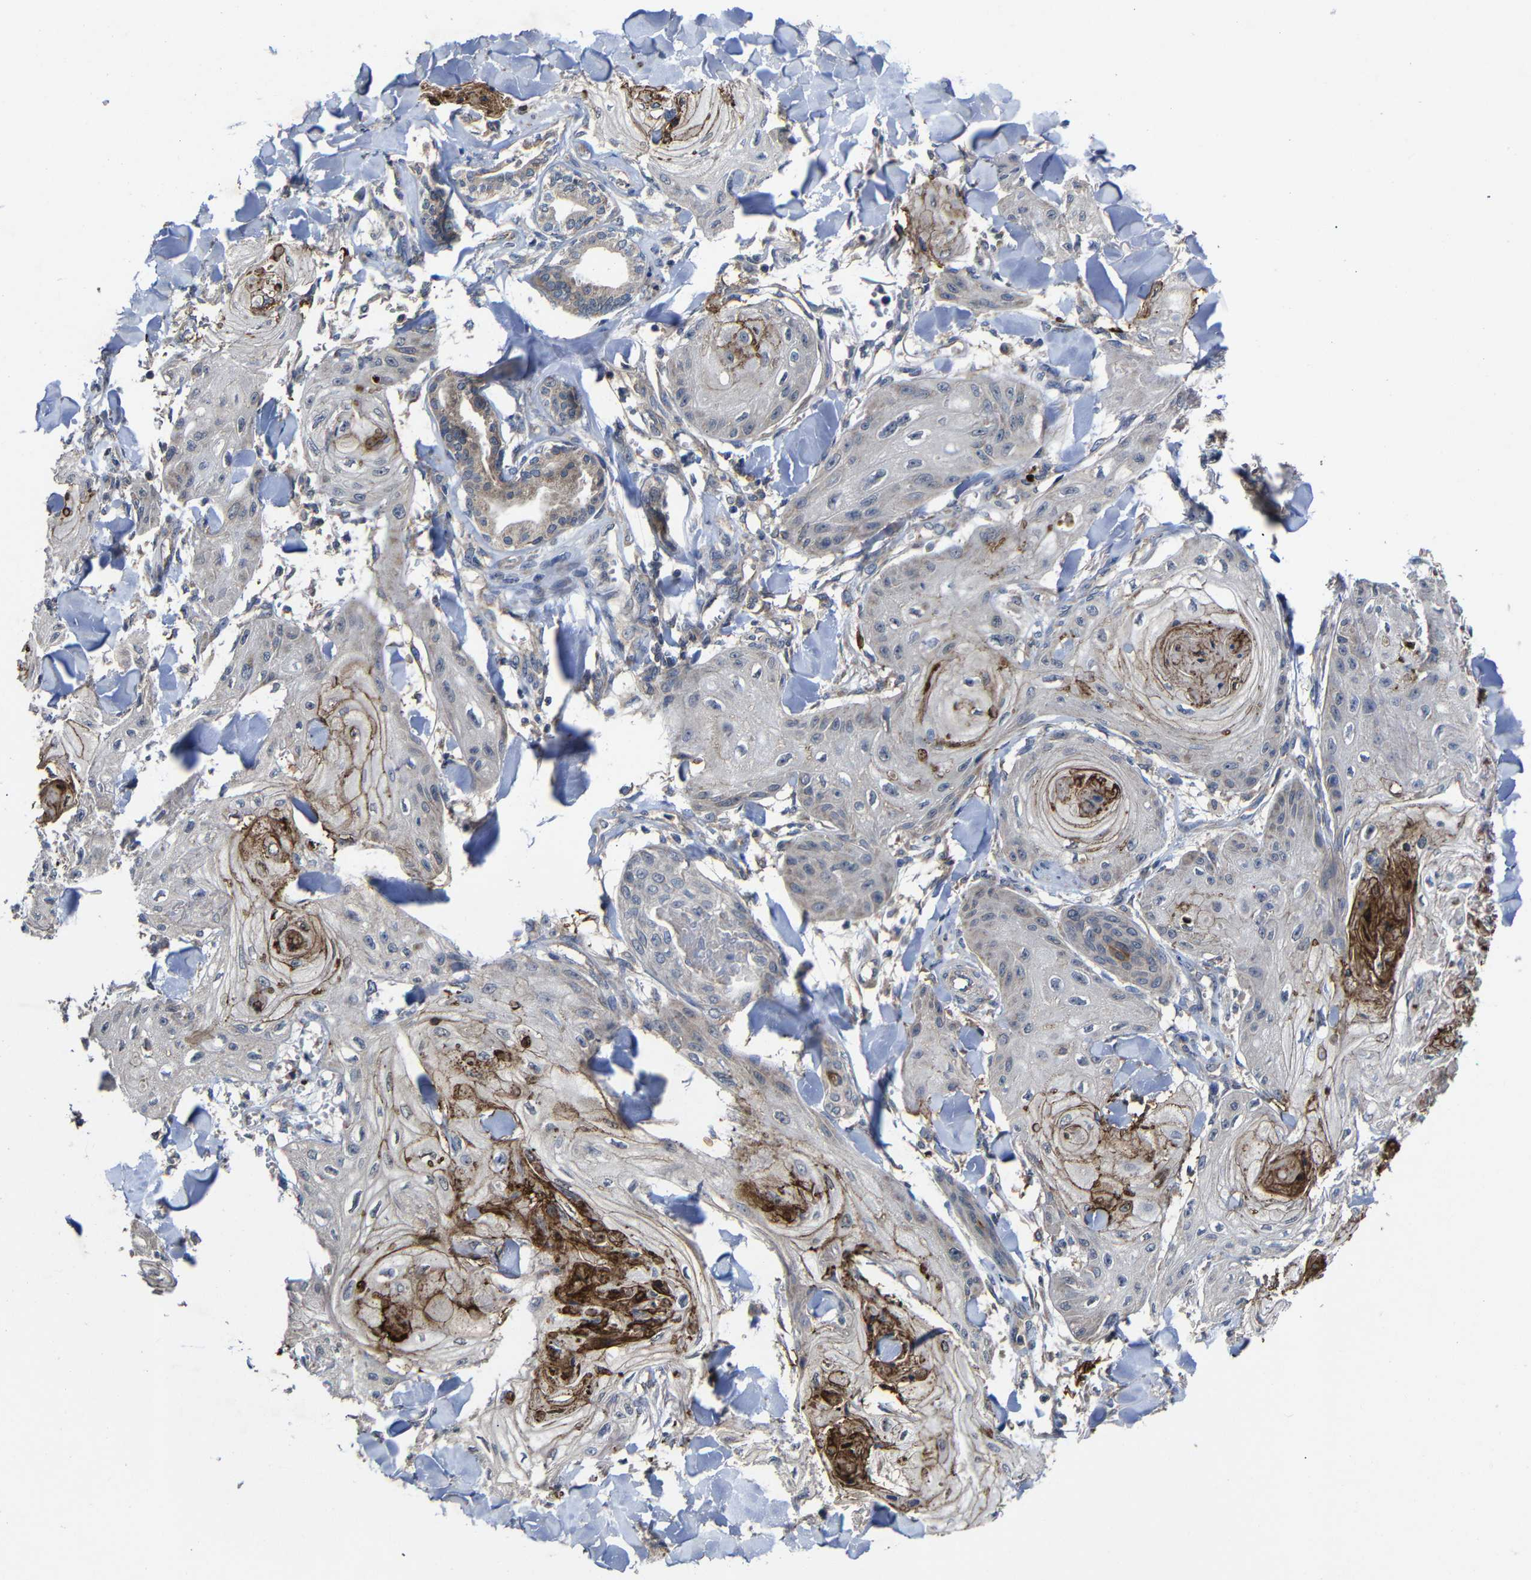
{"staining": {"intensity": "moderate", "quantity": "25%-75%", "location": "cytoplasmic/membranous"}, "tissue": "skin cancer", "cell_type": "Tumor cells", "image_type": "cancer", "snomed": [{"axis": "morphology", "description": "Squamous cell carcinoma, NOS"}, {"axis": "topography", "description": "Skin"}], "caption": "Moderate cytoplasmic/membranous protein positivity is seen in approximately 25%-75% of tumor cells in squamous cell carcinoma (skin).", "gene": "LPAR5", "patient": {"sex": "male", "age": 74}}